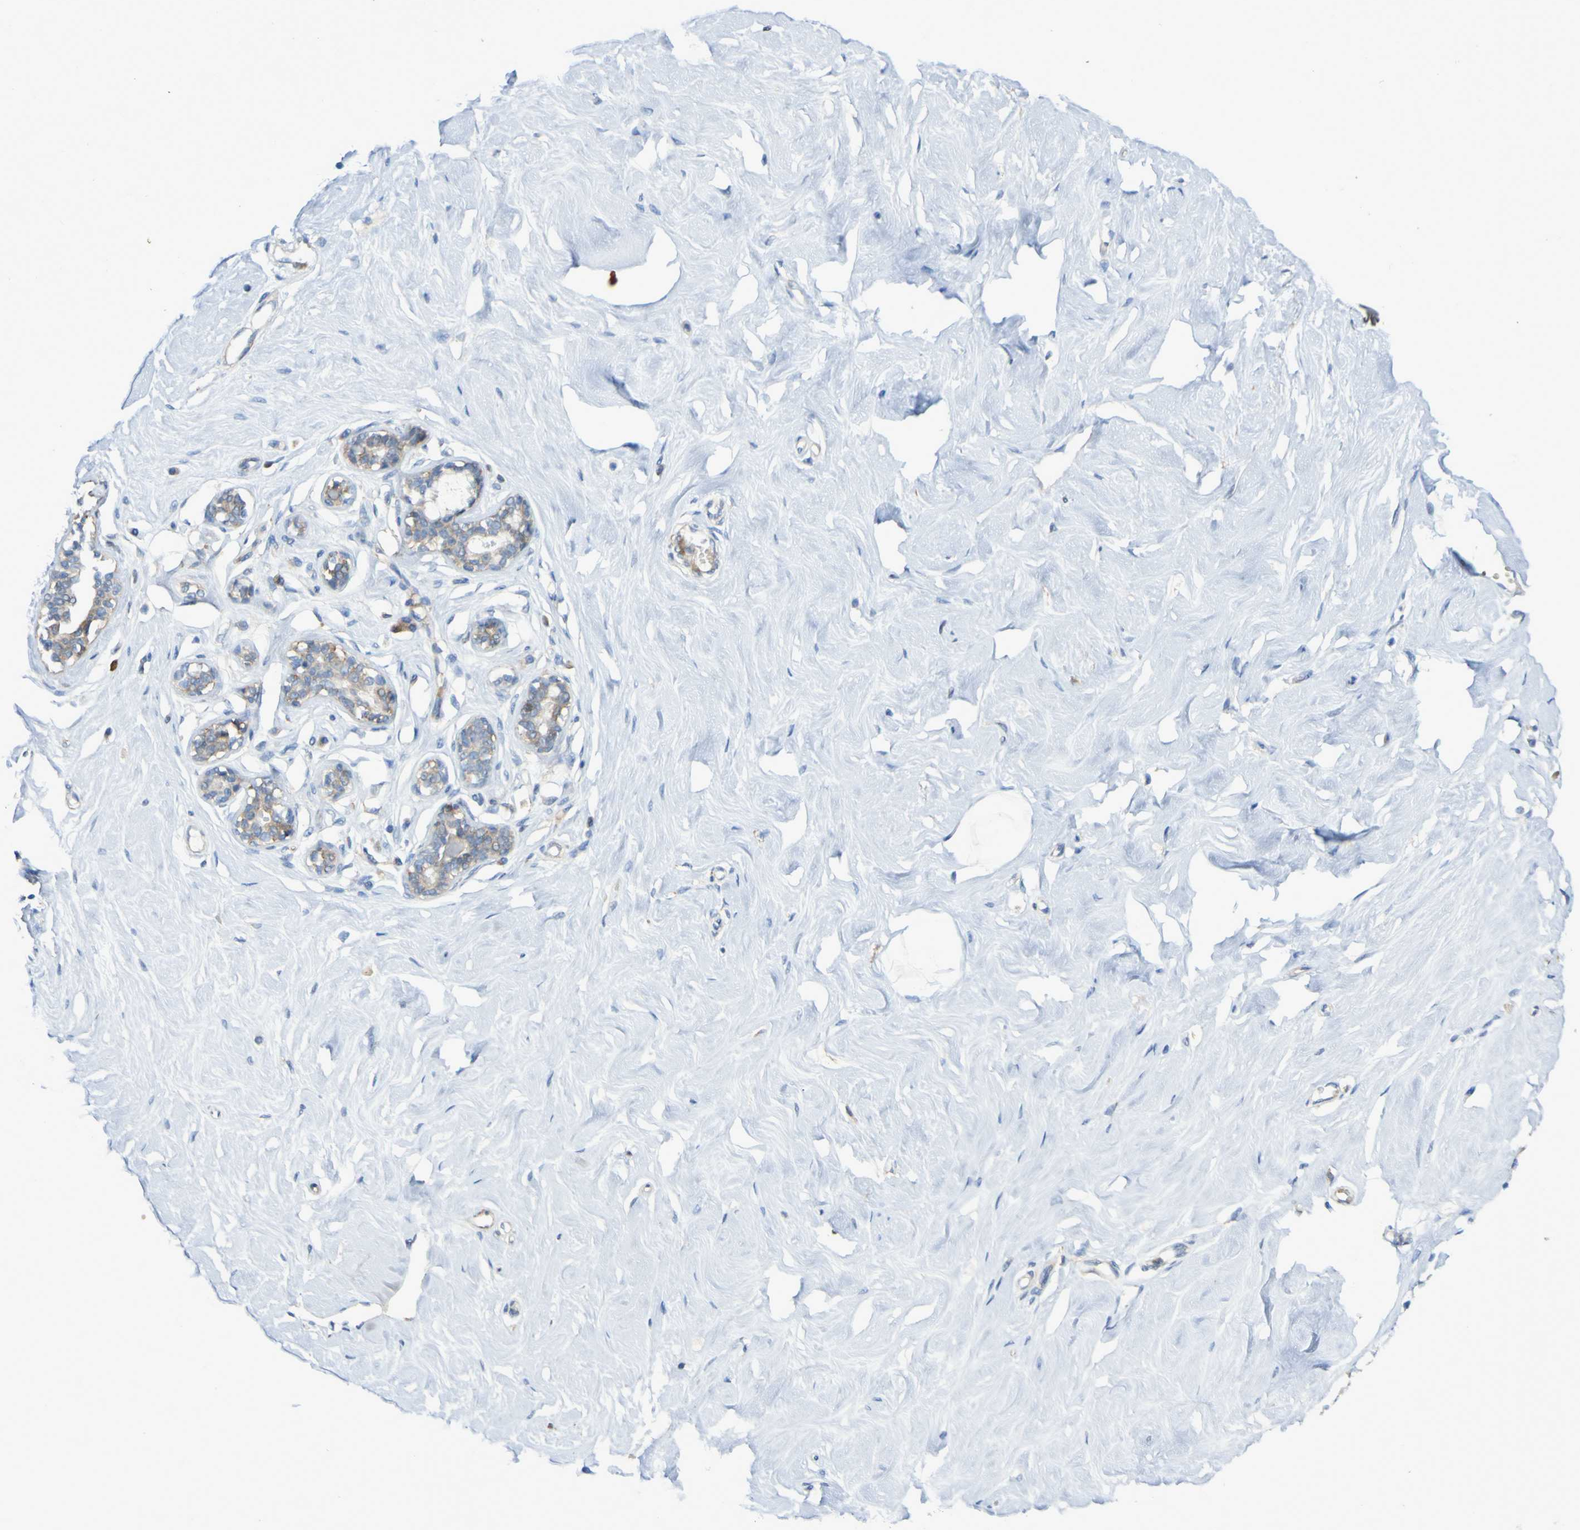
{"staining": {"intensity": "negative", "quantity": "none", "location": "none"}, "tissue": "breast", "cell_type": "Adipocytes", "image_type": "normal", "snomed": [{"axis": "morphology", "description": "Normal tissue, NOS"}, {"axis": "topography", "description": "Breast"}], "caption": "DAB (3,3'-diaminobenzidine) immunohistochemical staining of unremarkable breast displays no significant staining in adipocytes. (DAB (3,3'-diaminobenzidine) immunohistochemistry (IHC) visualized using brightfield microscopy, high magnification).", "gene": "SCRG1", "patient": {"sex": "female", "age": 23}}